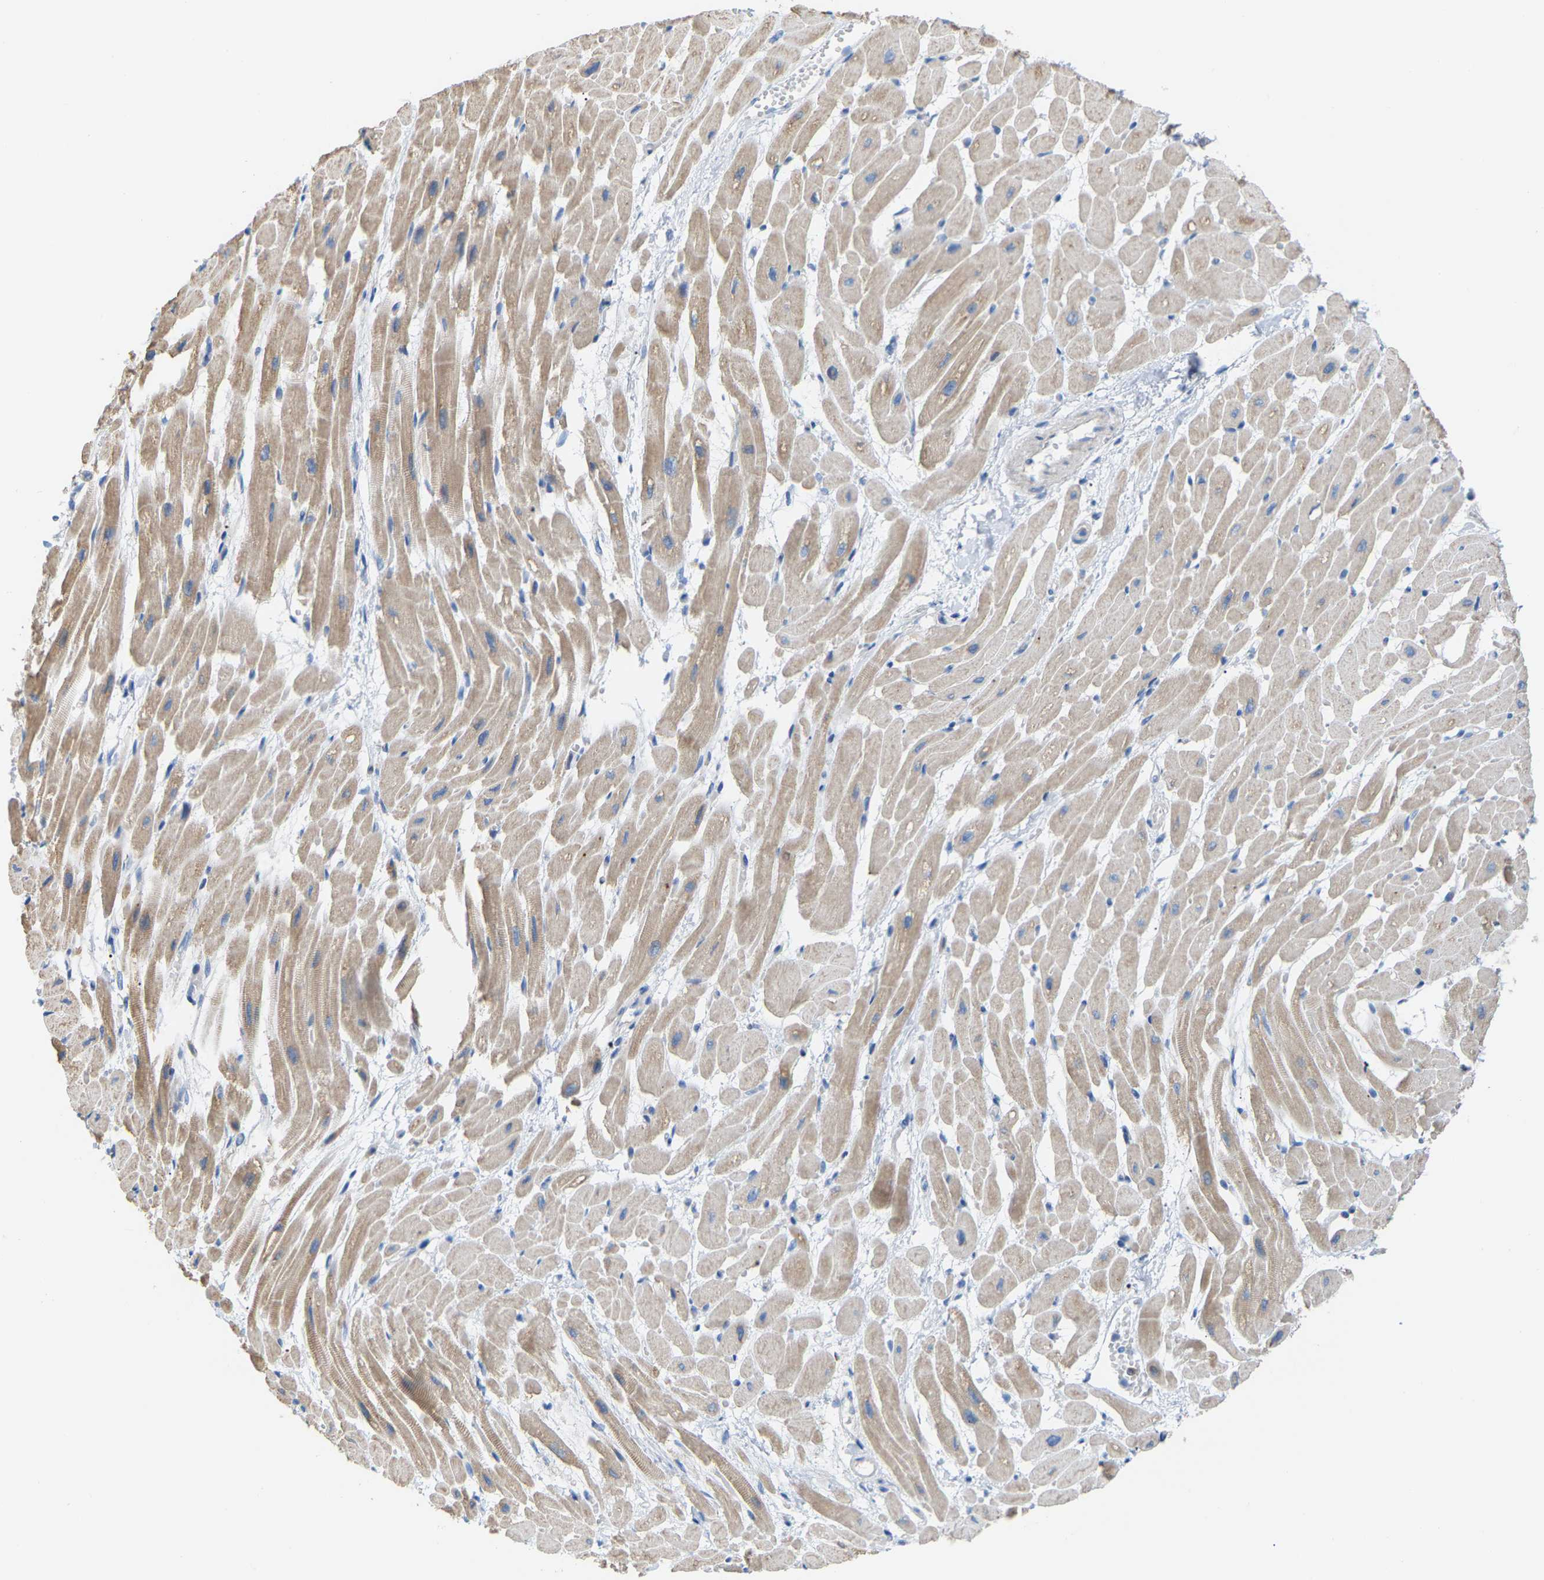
{"staining": {"intensity": "moderate", "quantity": "<25%", "location": "cytoplasmic/membranous"}, "tissue": "heart muscle", "cell_type": "Cardiomyocytes", "image_type": "normal", "snomed": [{"axis": "morphology", "description": "Normal tissue, NOS"}, {"axis": "topography", "description": "Heart"}], "caption": "An immunohistochemistry photomicrograph of unremarkable tissue is shown. Protein staining in brown labels moderate cytoplasmic/membranous positivity in heart muscle within cardiomyocytes.", "gene": "CROT", "patient": {"sex": "male", "age": 45}}